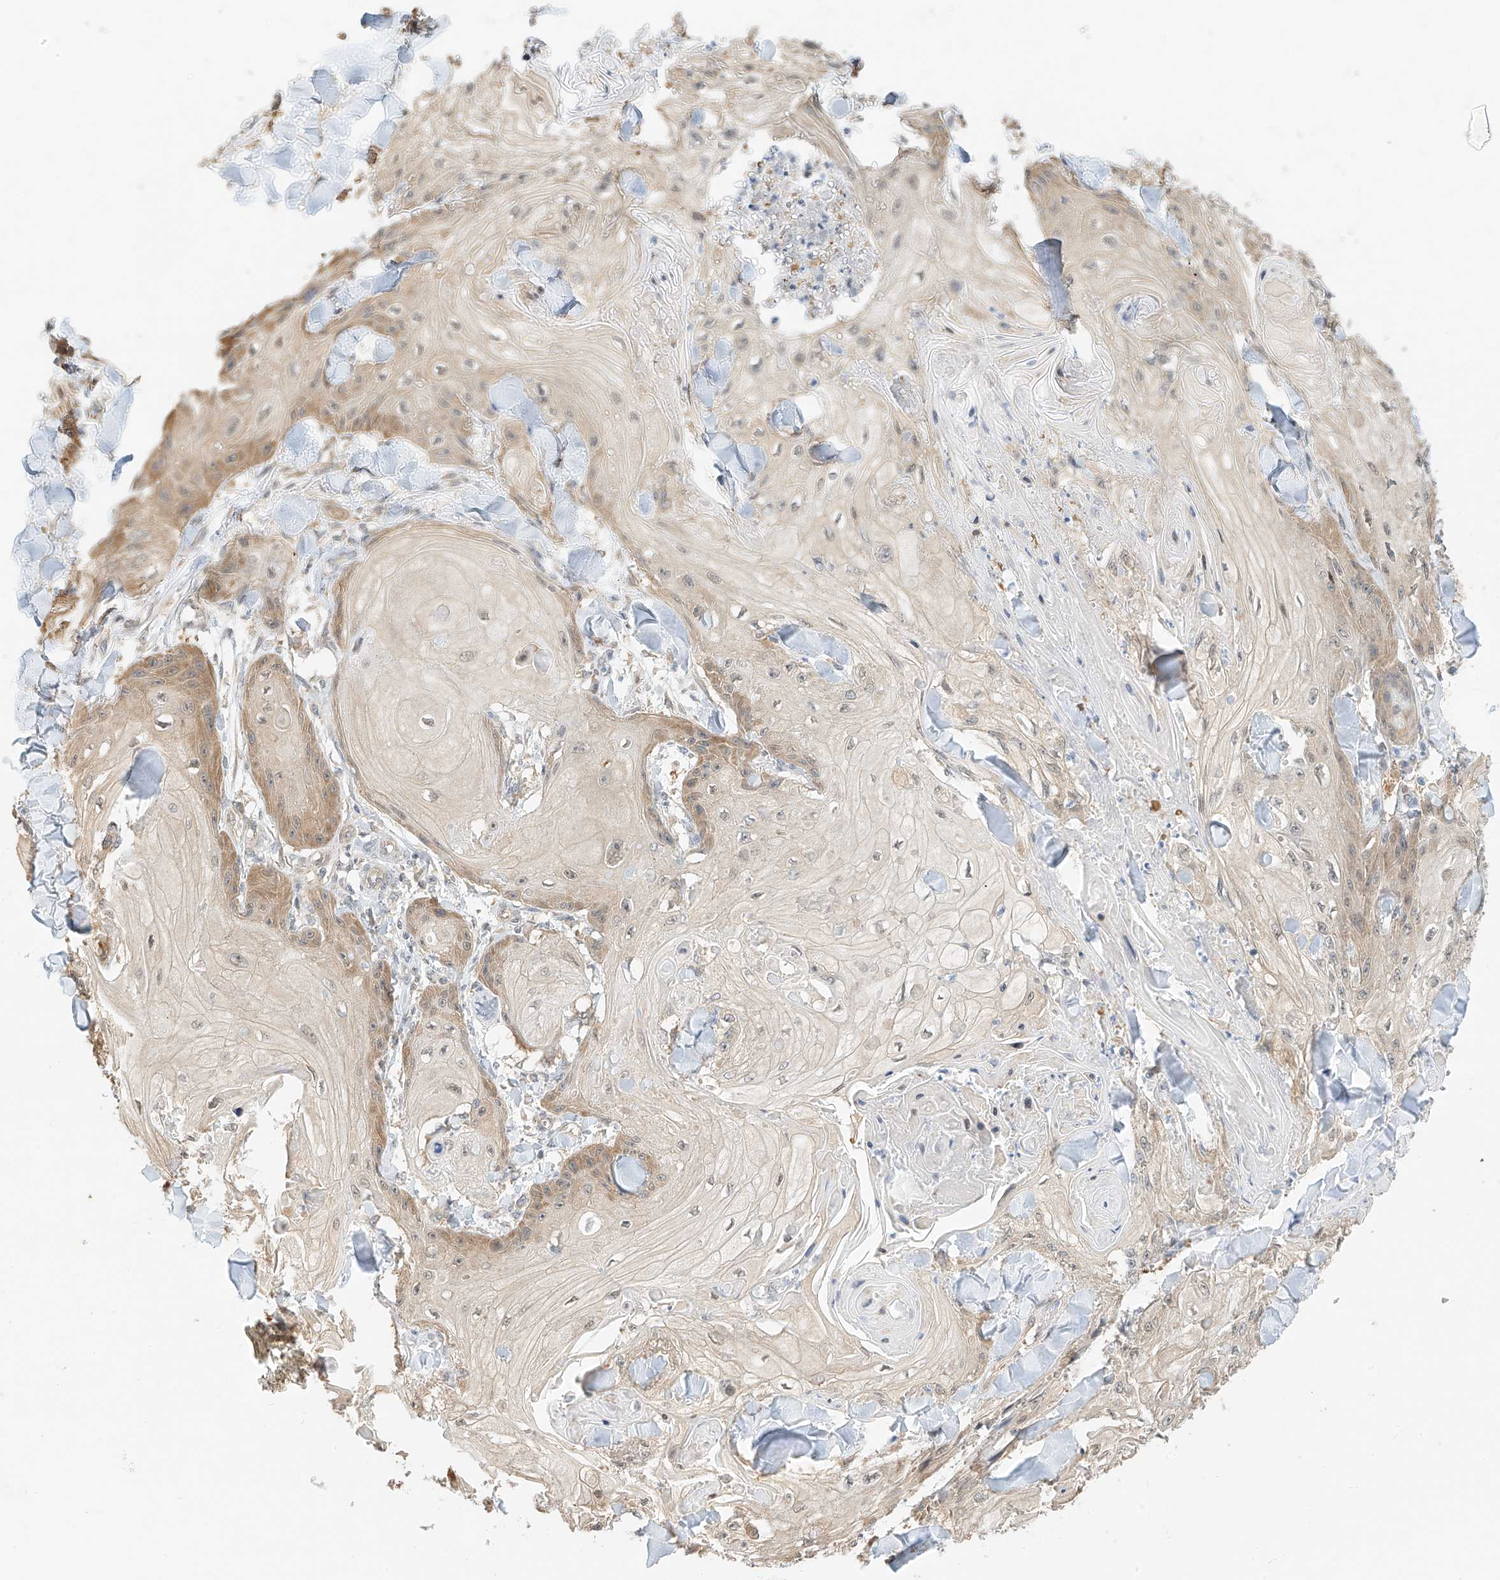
{"staining": {"intensity": "moderate", "quantity": "<25%", "location": "cytoplasmic/membranous"}, "tissue": "skin cancer", "cell_type": "Tumor cells", "image_type": "cancer", "snomed": [{"axis": "morphology", "description": "Squamous cell carcinoma, NOS"}, {"axis": "topography", "description": "Skin"}], "caption": "This micrograph displays immunohistochemistry (IHC) staining of skin cancer (squamous cell carcinoma), with low moderate cytoplasmic/membranous staining in about <25% of tumor cells.", "gene": "PPA2", "patient": {"sex": "male", "age": 74}}